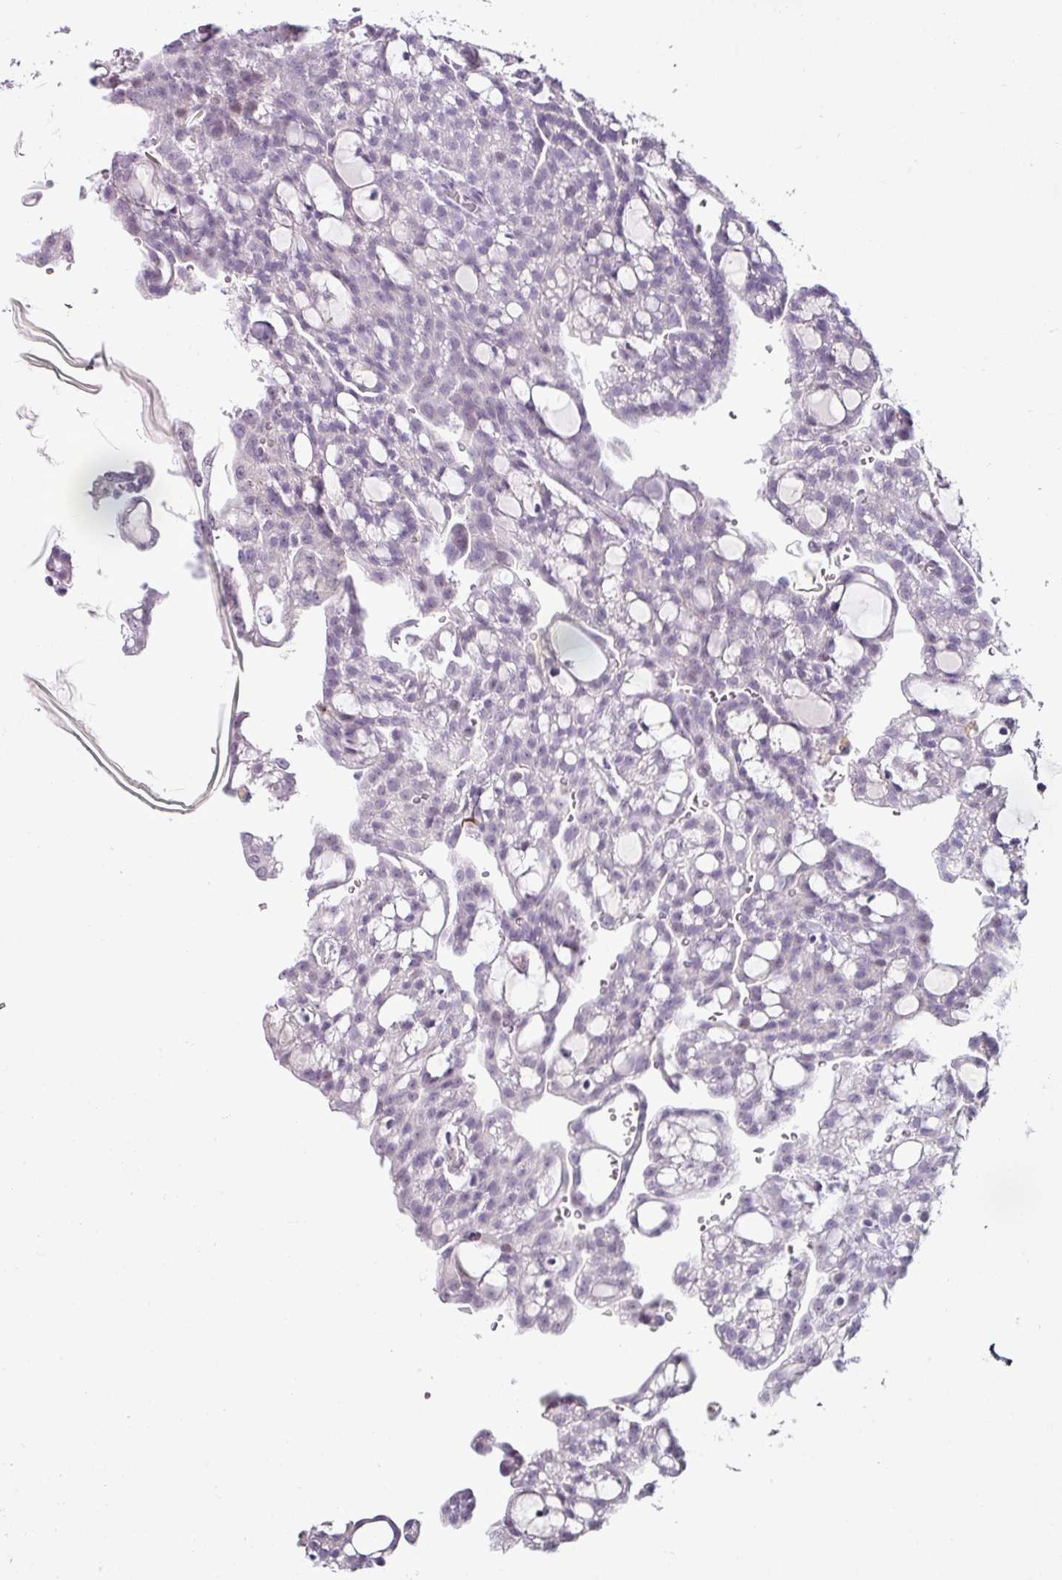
{"staining": {"intensity": "negative", "quantity": "none", "location": "none"}, "tissue": "renal cancer", "cell_type": "Tumor cells", "image_type": "cancer", "snomed": [{"axis": "morphology", "description": "Adenocarcinoma, NOS"}, {"axis": "topography", "description": "Kidney"}], "caption": "Tumor cells are negative for brown protein staining in renal cancer (adenocarcinoma).", "gene": "TRA2A", "patient": {"sex": "male", "age": 63}}